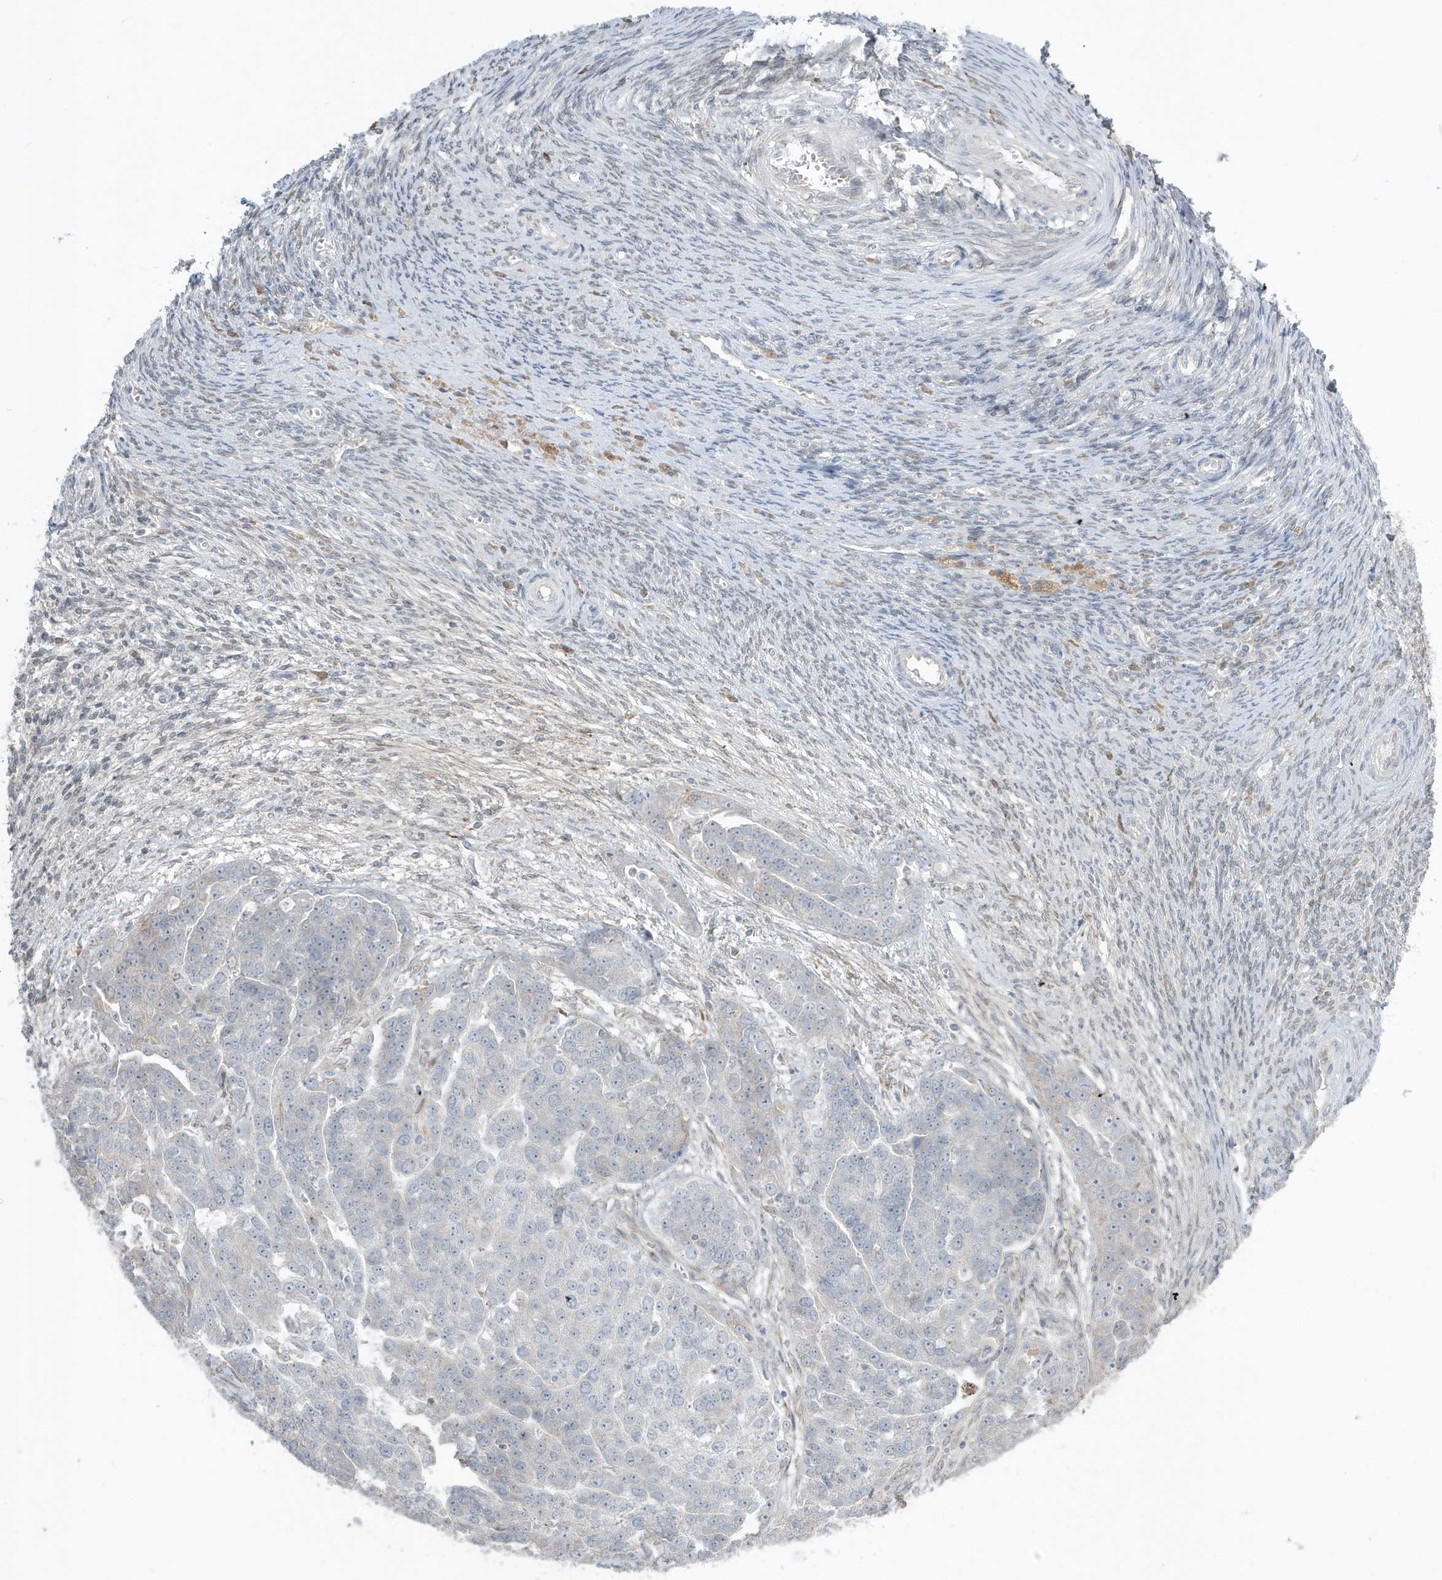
{"staining": {"intensity": "negative", "quantity": "none", "location": "none"}, "tissue": "ovarian cancer", "cell_type": "Tumor cells", "image_type": "cancer", "snomed": [{"axis": "morphology", "description": "Cystadenocarcinoma, serous, NOS"}, {"axis": "topography", "description": "Ovary"}], "caption": "Tumor cells show no significant positivity in serous cystadenocarcinoma (ovarian).", "gene": "FNDC1", "patient": {"sex": "female", "age": 44}}